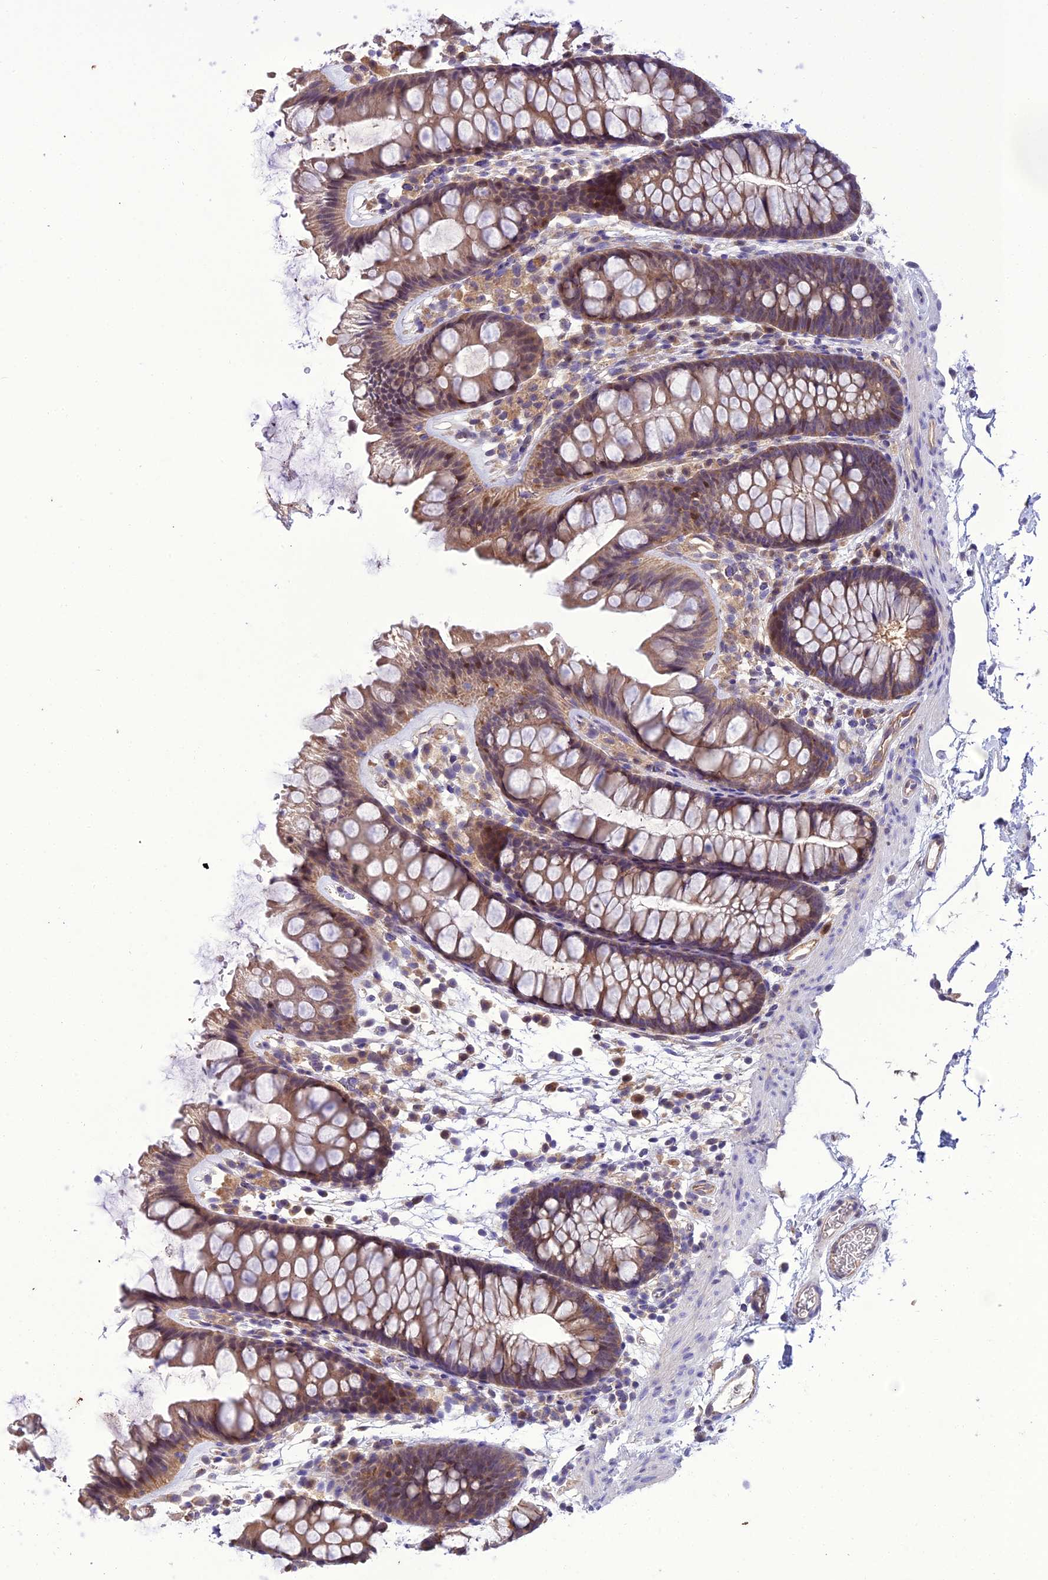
{"staining": {"intensity": "weak", "quantity": ">75%", "location": "cytoplasmic/membranous"}, "tissue": "colon", "cell_type": "Endothelial cells", "image_type": "normal", "snomed": [{"axis": "morphology", "description": "Normal tissue, NOS"}, {"axis": "topography", "description": "Colon"}], "caption": "This photomicrograph exhibits immunohistochemistry staining of normal human colon, with low weak cytoplasmic/membranous positivity in about >75% of endothelial cells.", "gene": "BORCS6", "patient": {"sex": "female", "age": 62}}